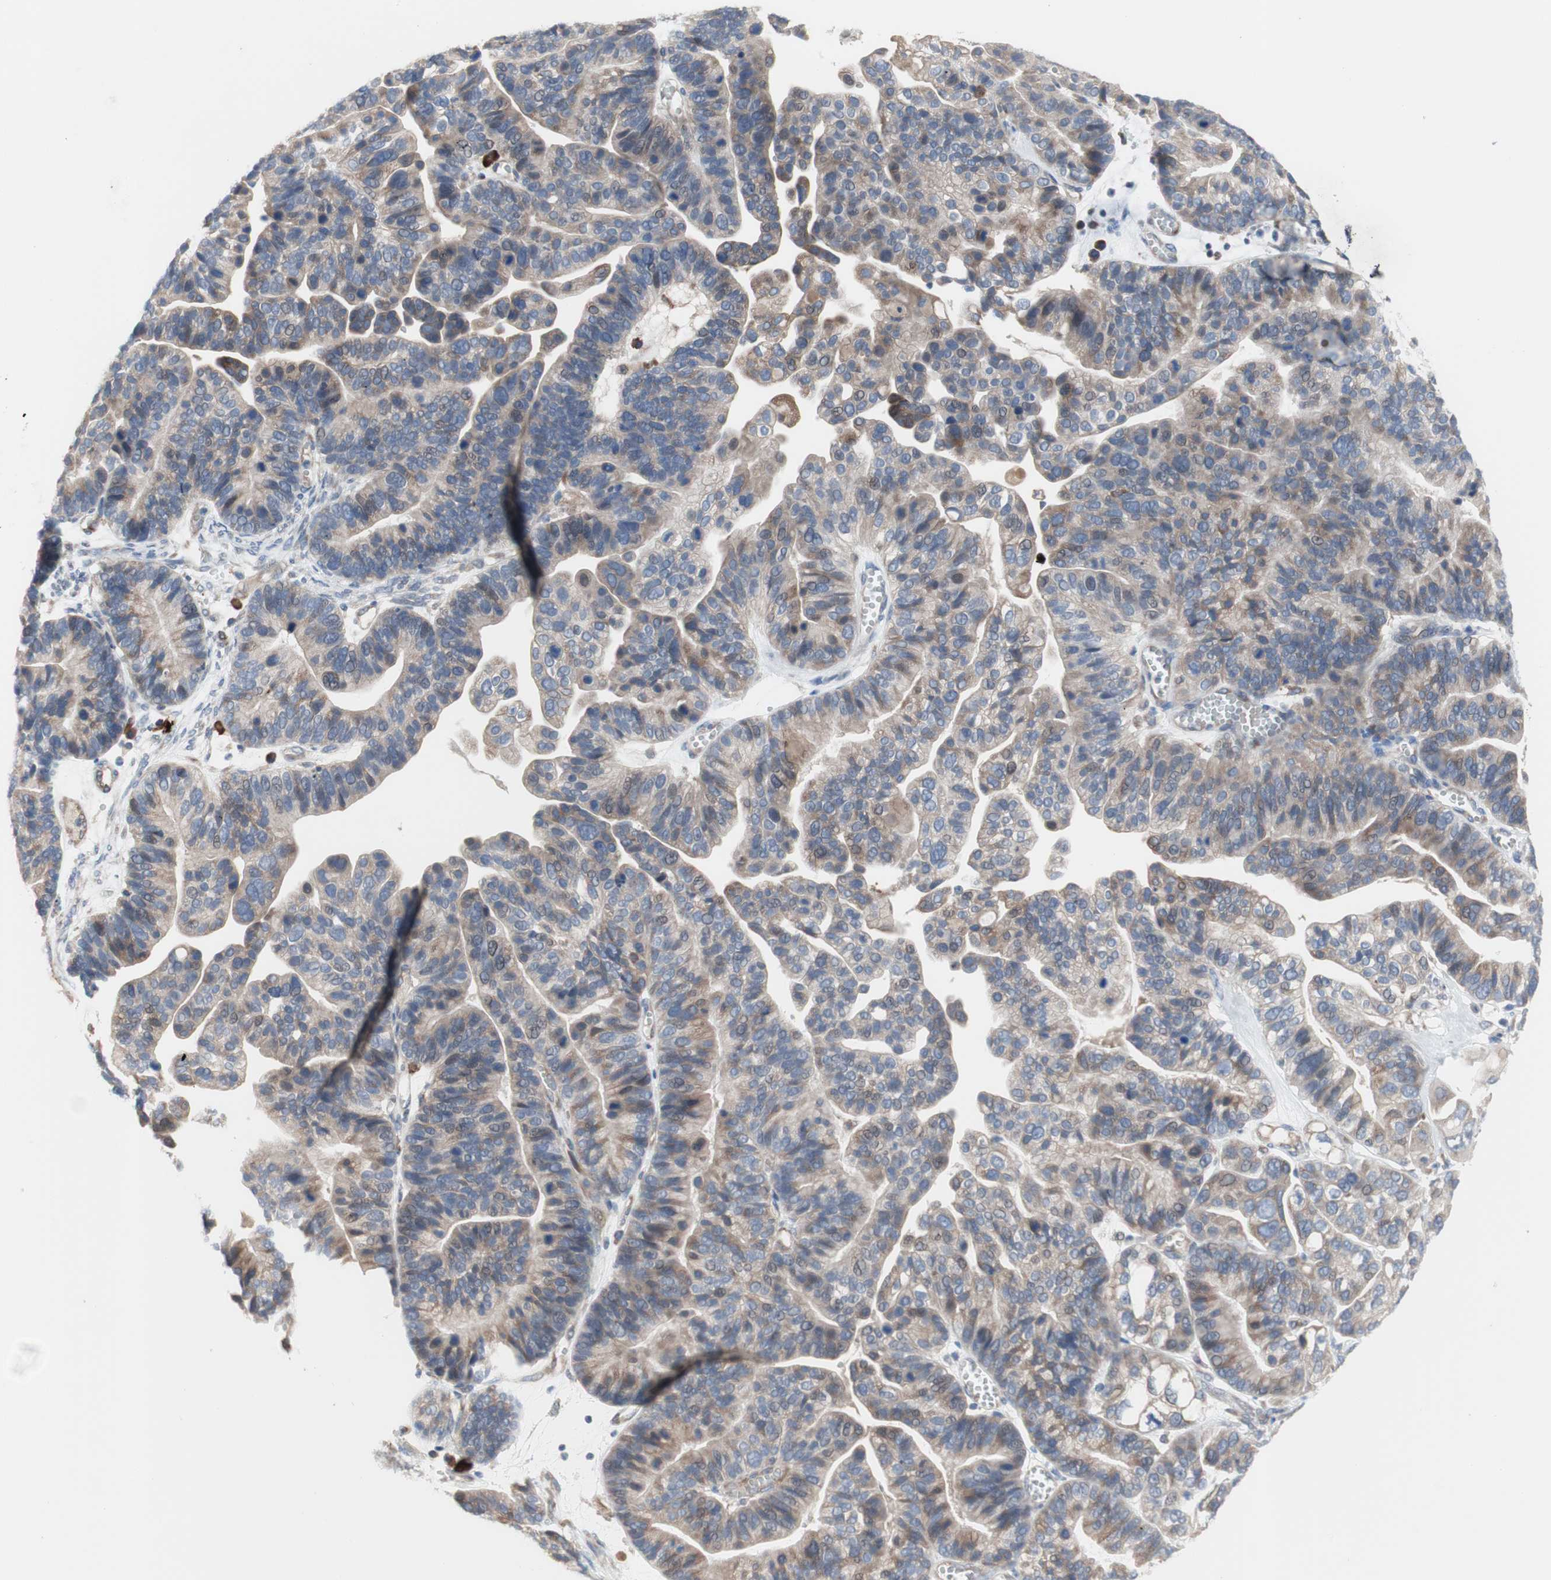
{"staining": {"intensity": "moderate", "quantity": ">75%", "location": "cytoplasmic/membranous"}, "tissue": "ovarian cancer", "cell_type": "Tumor cells", "image_type": "cancer", "snomed": [{"axis": "morphology", "description": "Cystadenocarcinoma, serous, NOS"}, {"axis": "topography", "description": "Ovary"}], "caption": "There is medium levels of moderate cytoplasmic/membranous positivity in tumor cells of ovarian serous cystadenocarcinoma, as demonstrated by immunohistochemical staining (brown color).", "gene": "TTC14", "patient": {"sex": "female", "age": 56}}